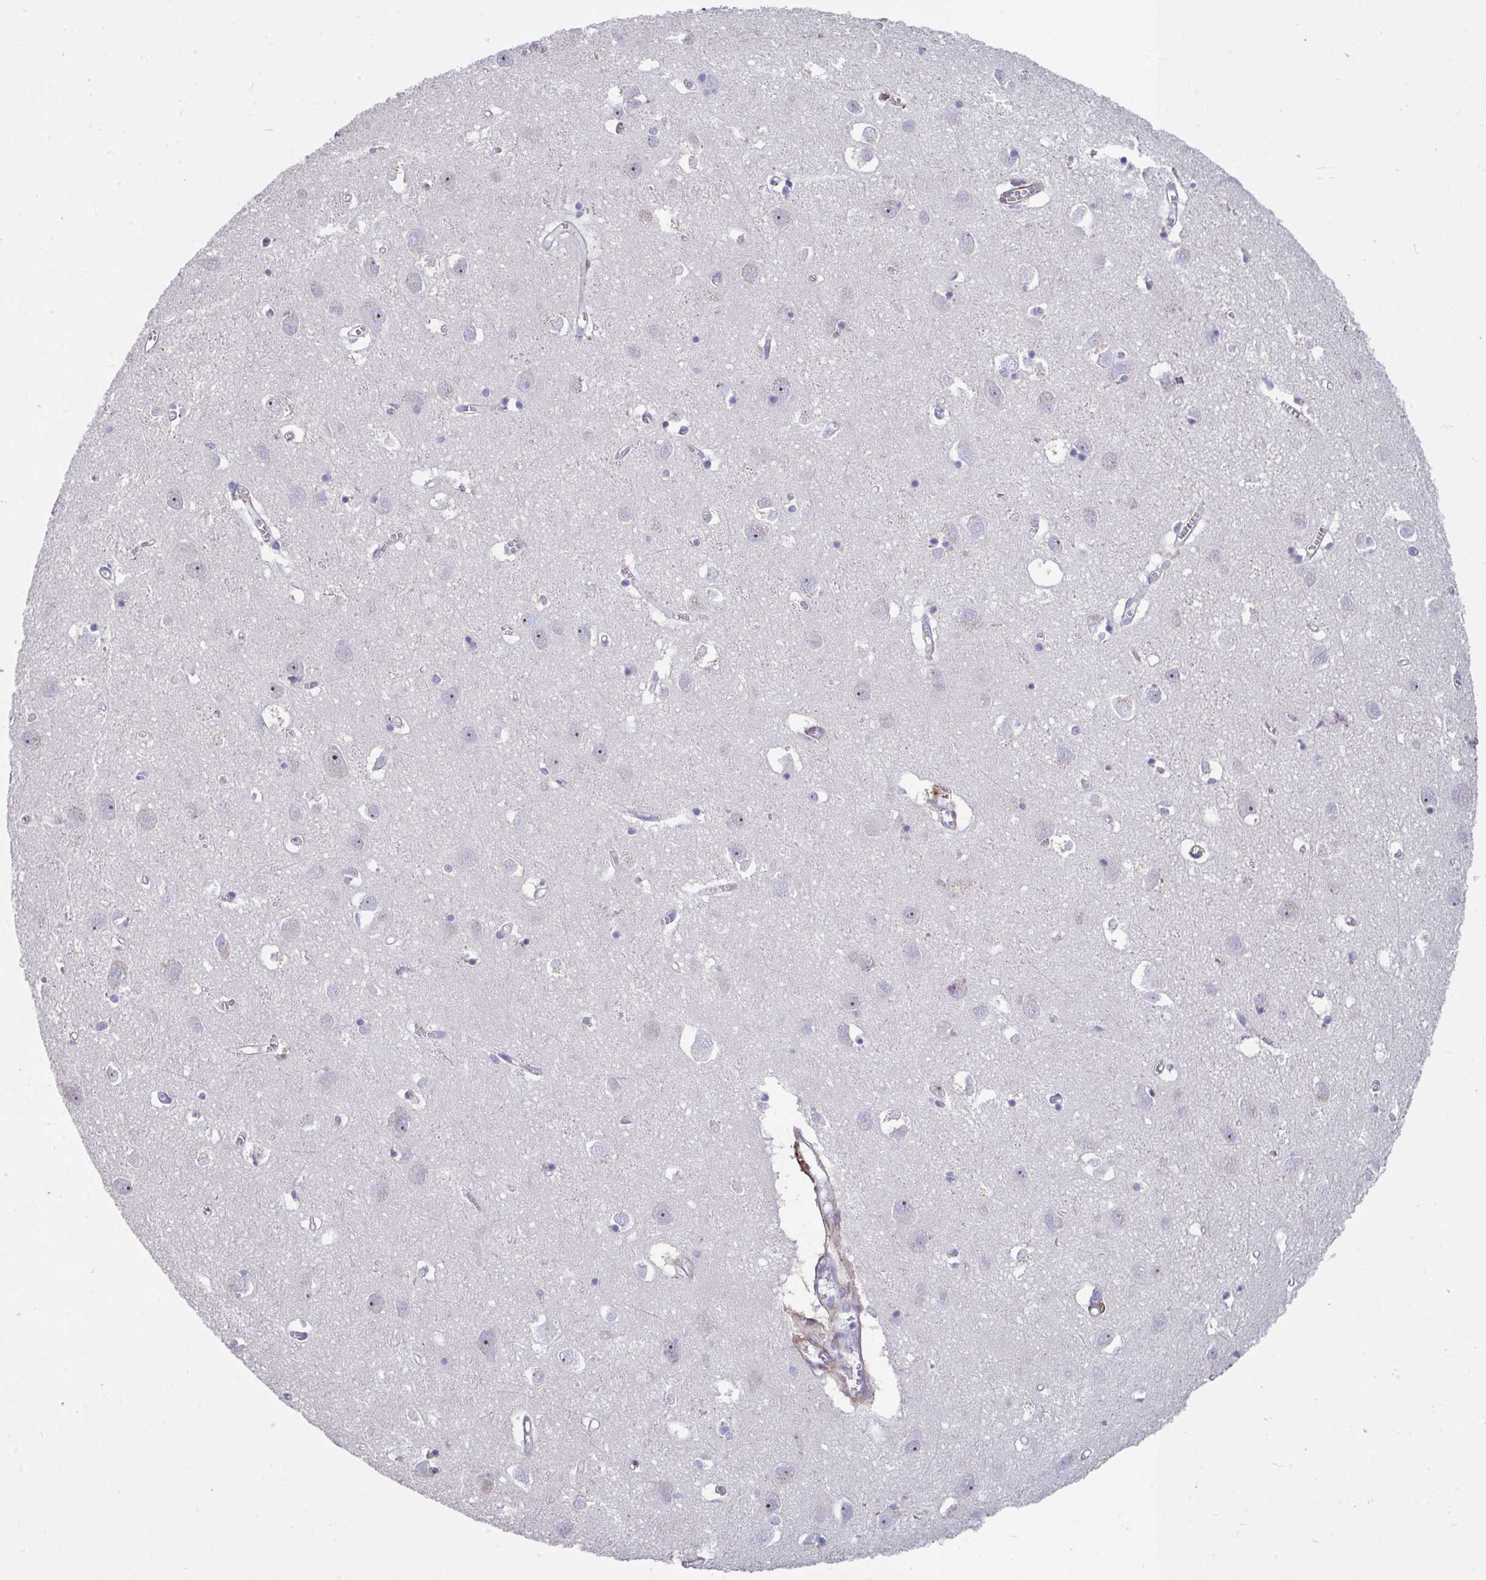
{"staining": {"intensity": "moderate", "quantity": "<25%", "location": "cytoplasmic/membranous"}, "tissue": "cerebral cortex", "cell_type": "Endothelial cells", "image_type": "normal", "snomed": [{"axis": "morphology", "description": "Normal tissue, NOS"}, {"axis": "topography", "description": "Cerebral cortex"}], "caption": "Cerebral cortex stained with DAB (3,3'-diaminobenzidine) immunohistochemistry (IHC) reveals low levels of moderate cytoplasmic/membranous positivity in approximately <25% of endothelial cells.", "gene": "LHFPL6", "patient": {"sex": "male", "age": 70}}